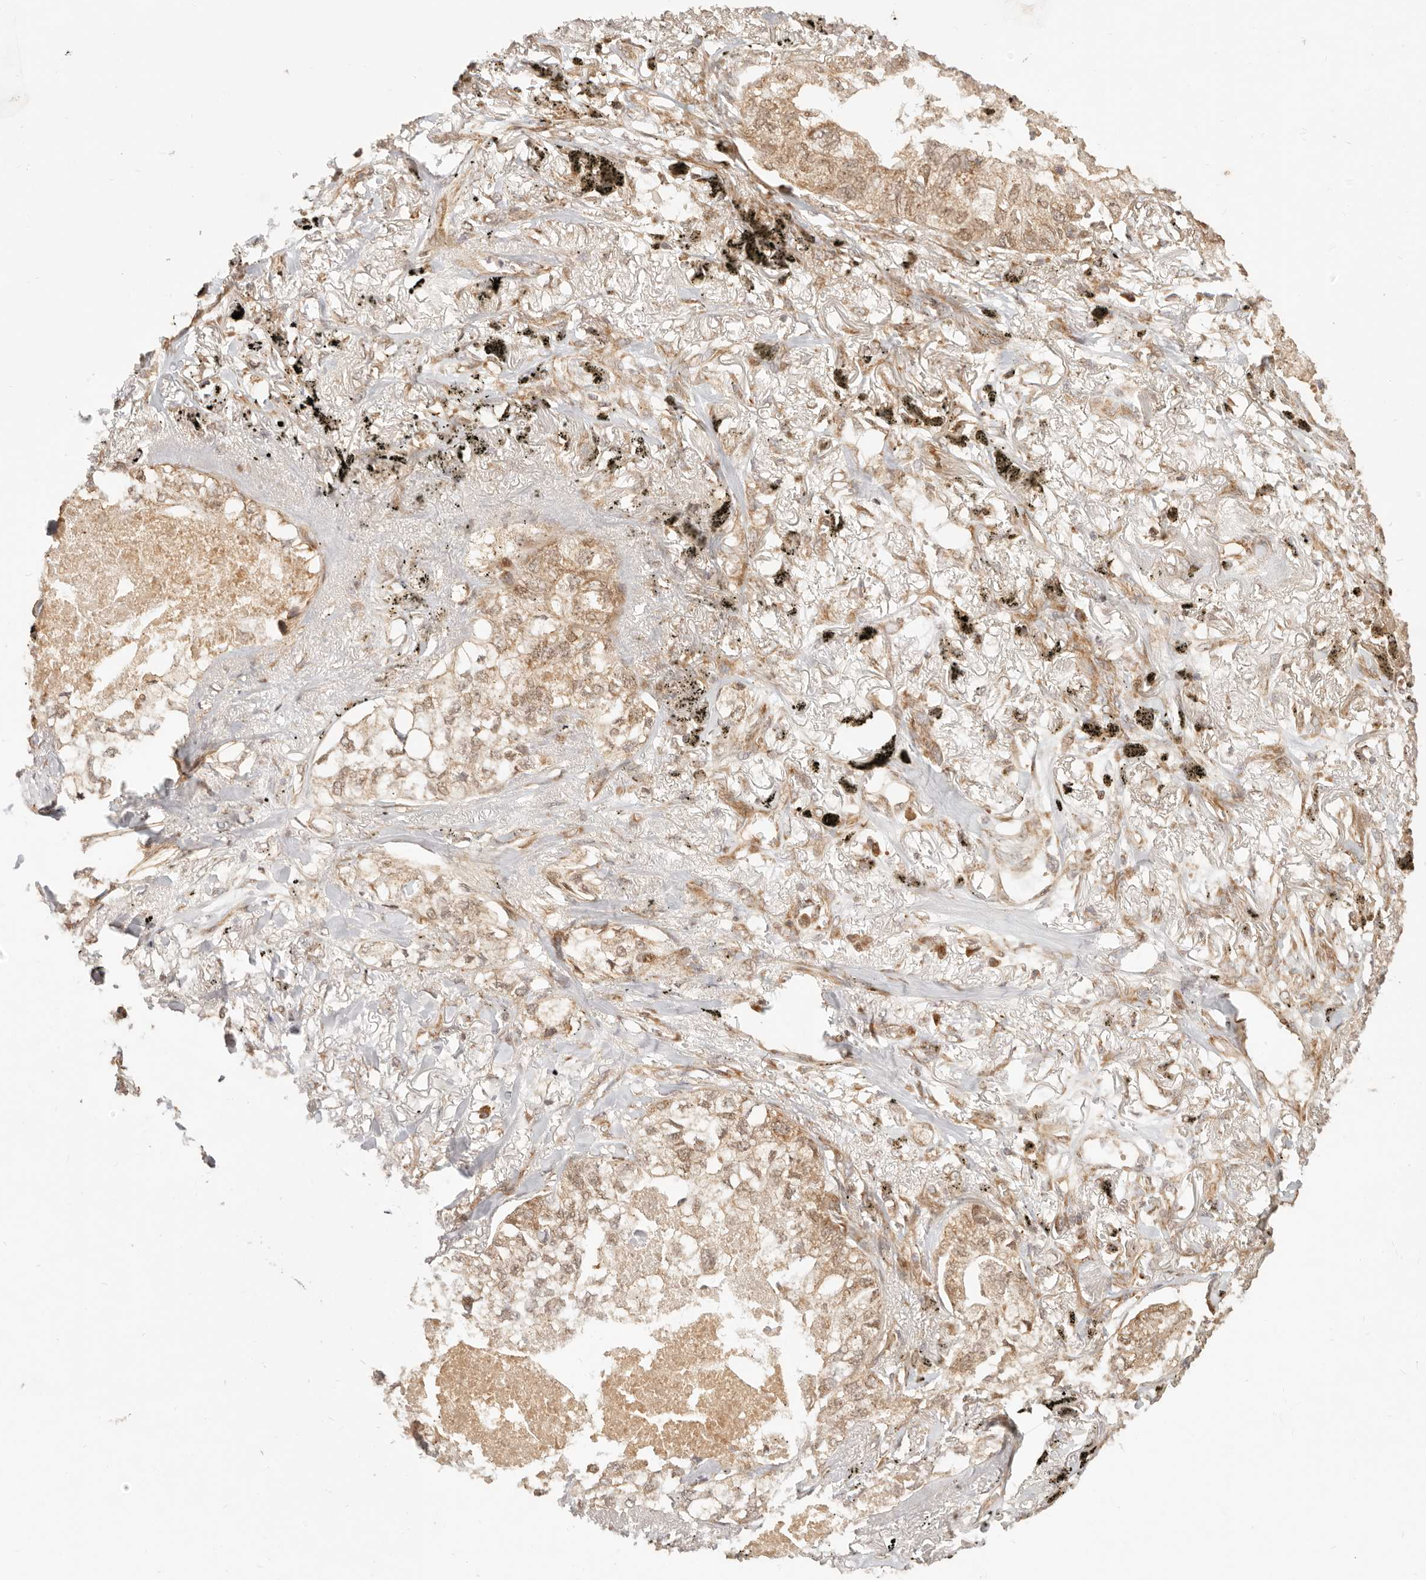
{"staining": {"intensity": "moderate", "quantity": ">75%", "location": "cytoplasmic/membranous"}, "tissue": "lung cancer", "cell_type": "Tumor cells", "image_type": "cancer", "snomed": [{"axis": "morphology", "description": "Adenocarcinoma, NOS"}, {"axis": "topography", "description": "Lung"}], "caption": "About >75% of tumor cells in human lung cancer (adenocarcinoma) show moderate cytoplasmic/membranous protein expression as visualized by brown immunohistochemical staining.", "gene": "TIMM17A", "patient": {"sex": "male", "age": 65}}